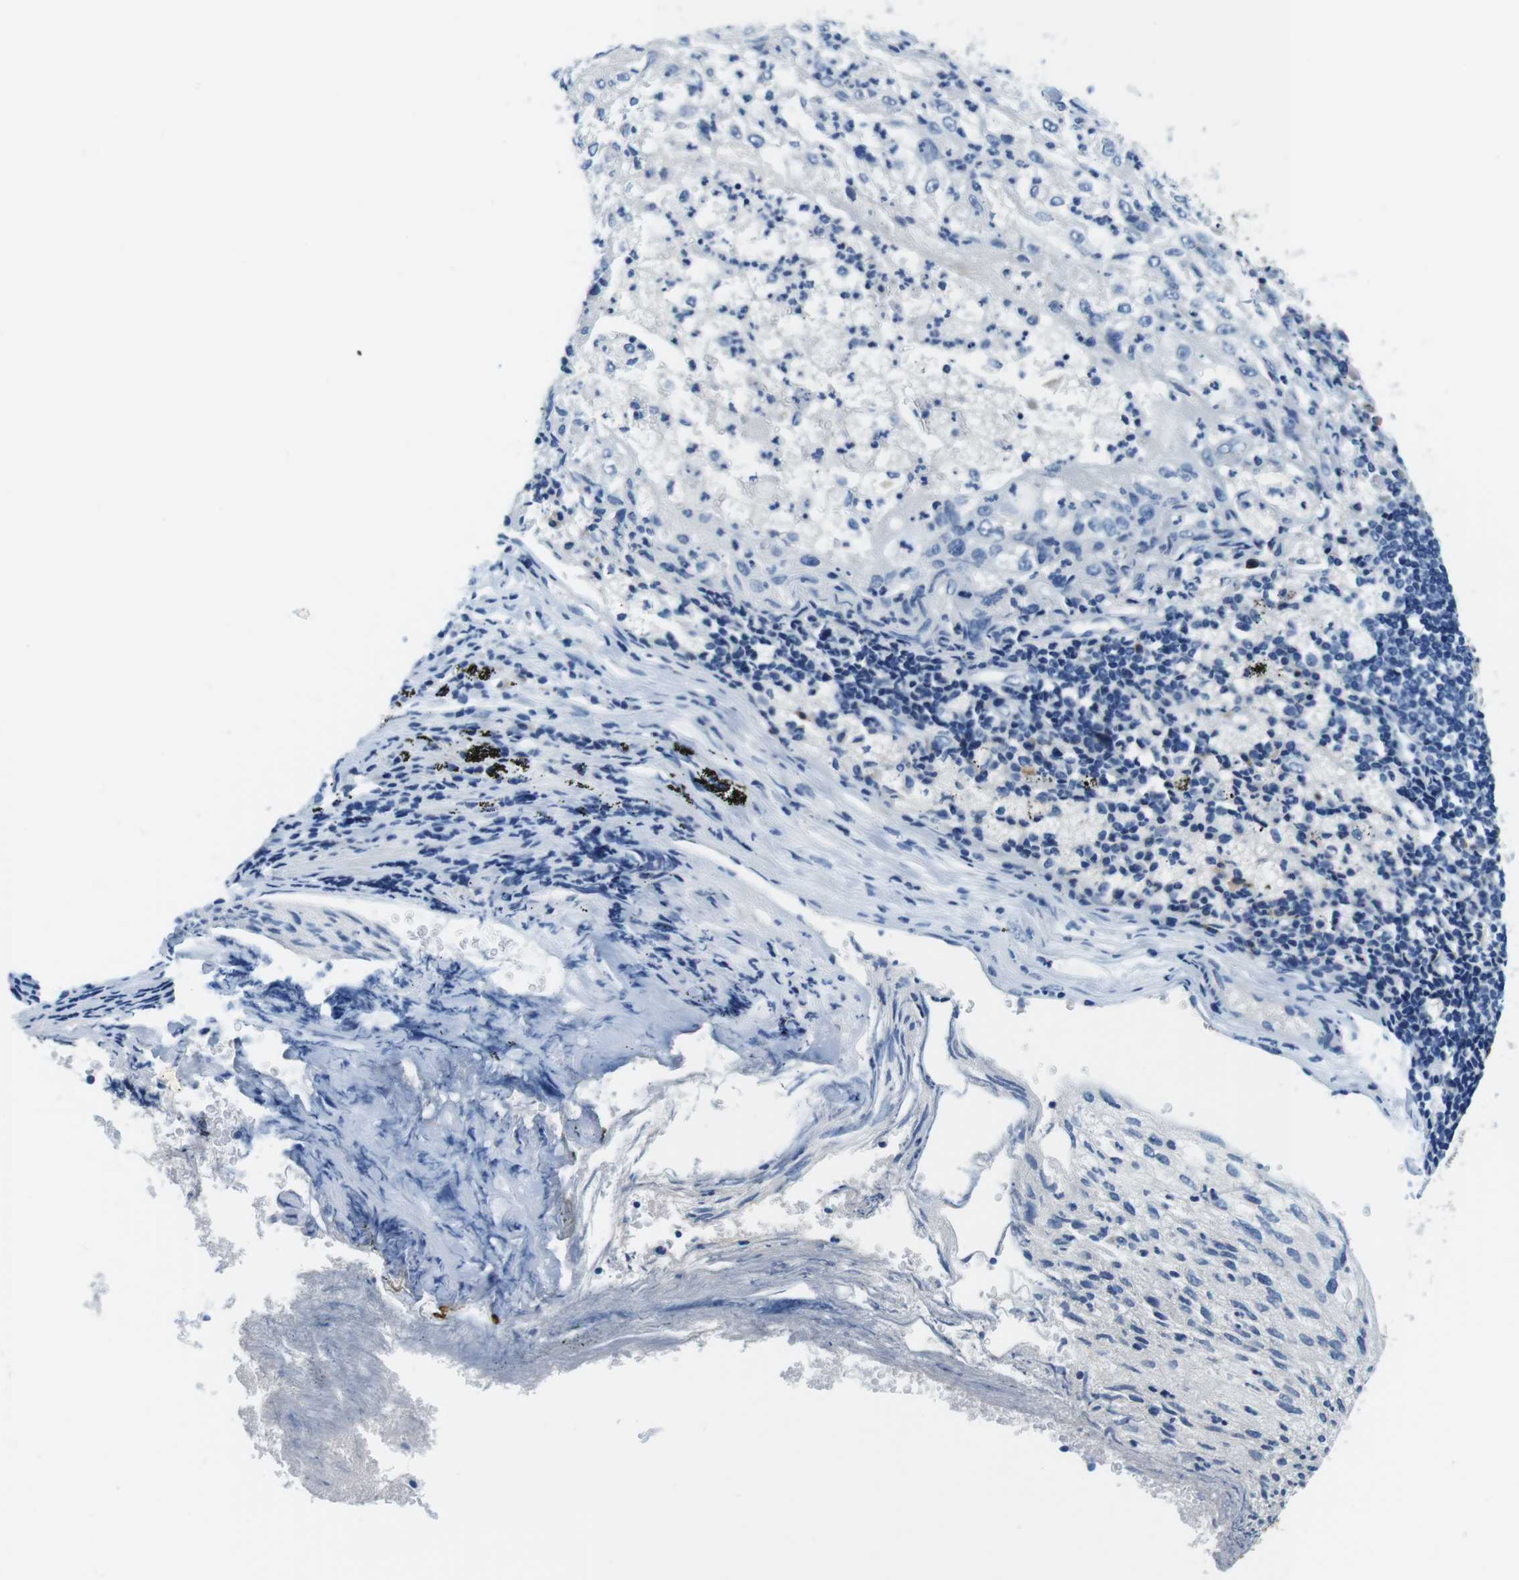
{"staining": {"intensity": "negative", "quantity": "none", "location": "none"}, "tissue": "lung cancer", "cell_type": "Tumor cells", "image_type": "cancer", "snomed": [{"axis": "morphology", "description": "Inflammation, NOS"}, {"axis": "morphology", "description": "Squamous cell carcinoma, NOS"}, {"axis": "topography", "description": "Lymph node"}, {"axis": "topography", "description": "Soft tissue"}, {"axis": "topography", "description": "Lung"}], "caption": "An image of lung cancer stained for a protein exhibits no brown staining in tumor cells.", "gene": "DENND4C", "patient": {"sex": "male", "age": 66}}